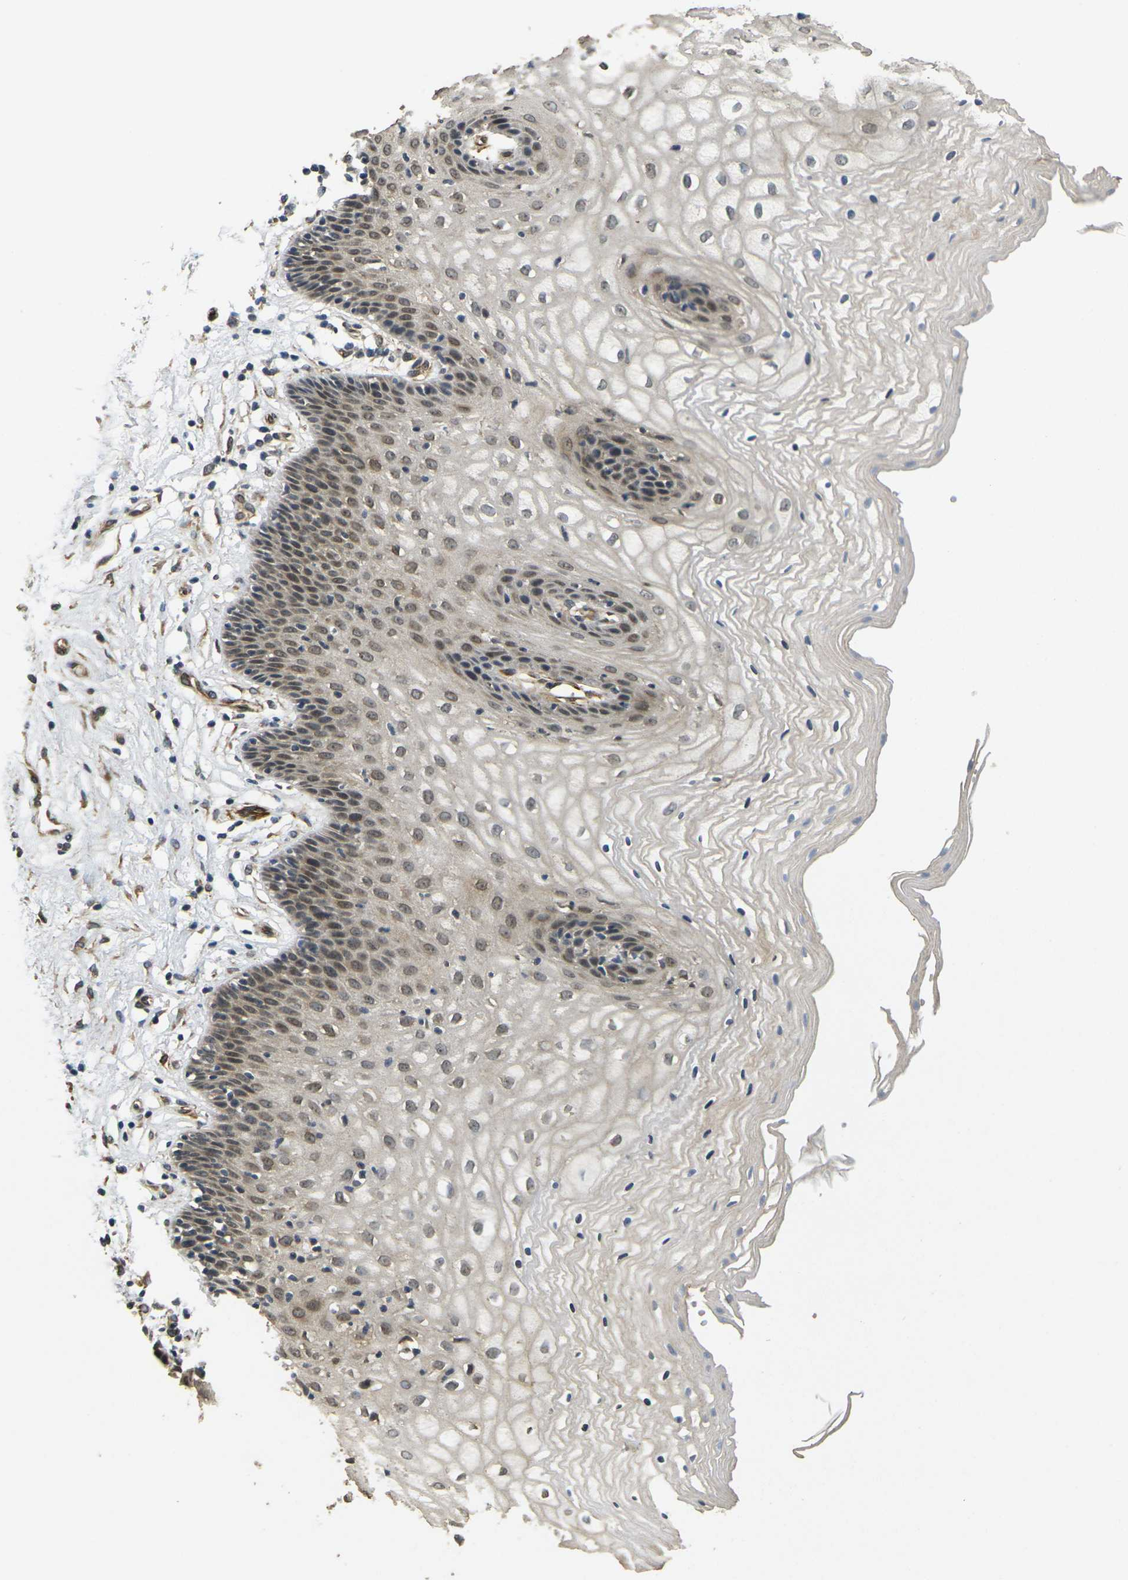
{"staining": {"intensity": "moderate", "quantity": "25%-75%", "location": "cytoplasmic/membranous,nuclear"}, "tissue": "vagina", "cell_type": "Squamous epithelial cells", "image_type": "normal", "snomed": [{"axis": "morphology", "description": "Normal tissue, NOS"}, {"axis": "topography", "description": "Vagina"}], "caption": "Immunohistochemistry (IHC) of unremarkable vagina displays medium levels of moderate cytoplasmic/membranous,nuclear staining in approximately 25%-75% of squamous epithelial cells.", "gene": "FUT11", "patient": {"sex": "female", "age": 34}}